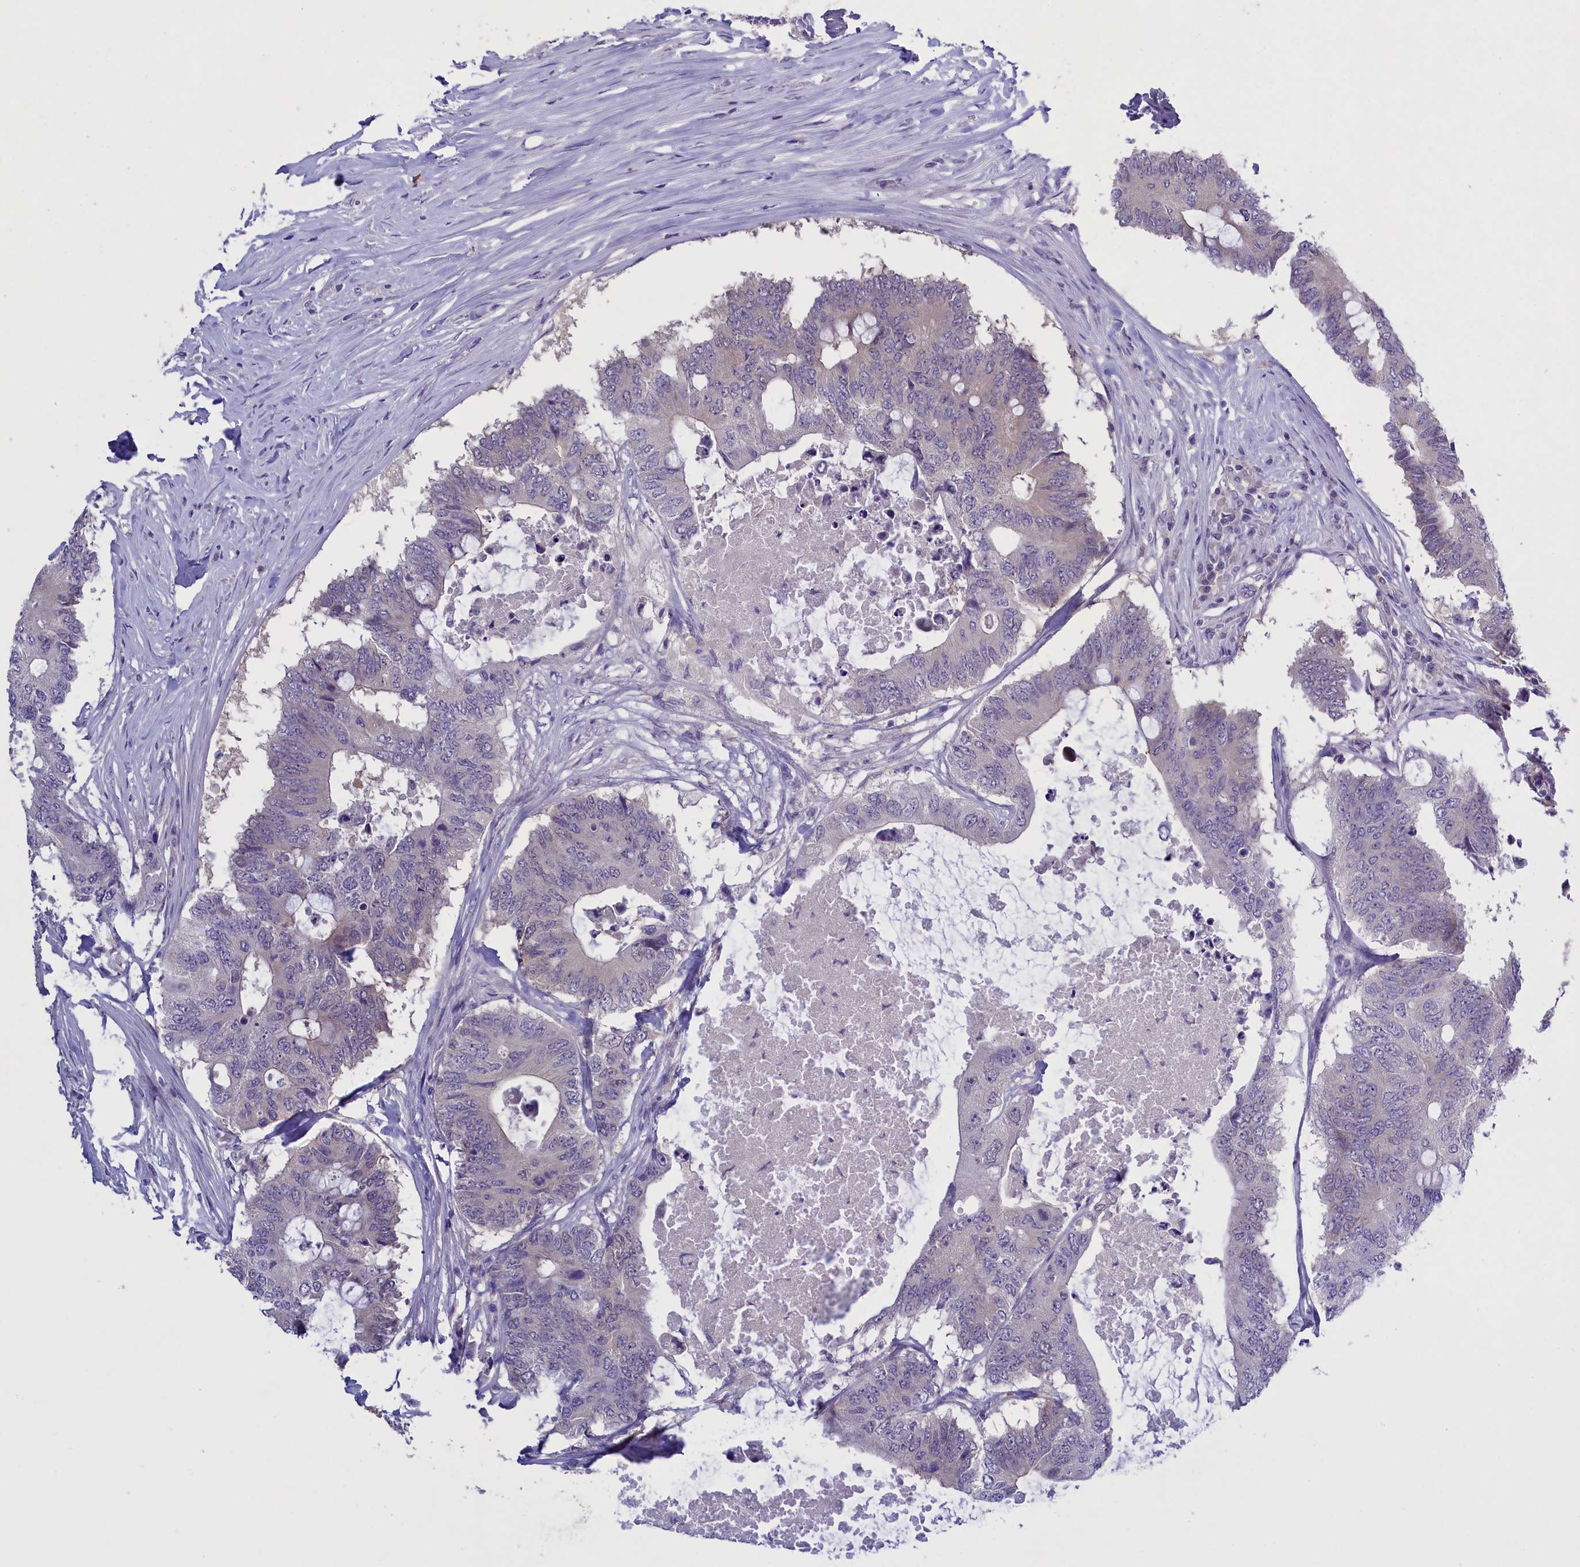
{"staining": {"intensity": "negative", "quantity": "none", "location": "none"}, "tissue": "colorectal cancer", "cell_type": "Tumor cells", "image_type": "cancer", "snomed": [{"axis": "morphology", "description": "Adenocarcinoma, NOS"}, {"axis": "topography", "description": "Colon"}], "caption": "A high-resolution histopathology image shows immunohistochemistry (IHC) staining of colorectal cancer (adenocarcinoma), which displays no significant positivity in tumor cells.", "gene": "ENPP6", "patient": {"sex": "male", "age": 71}}